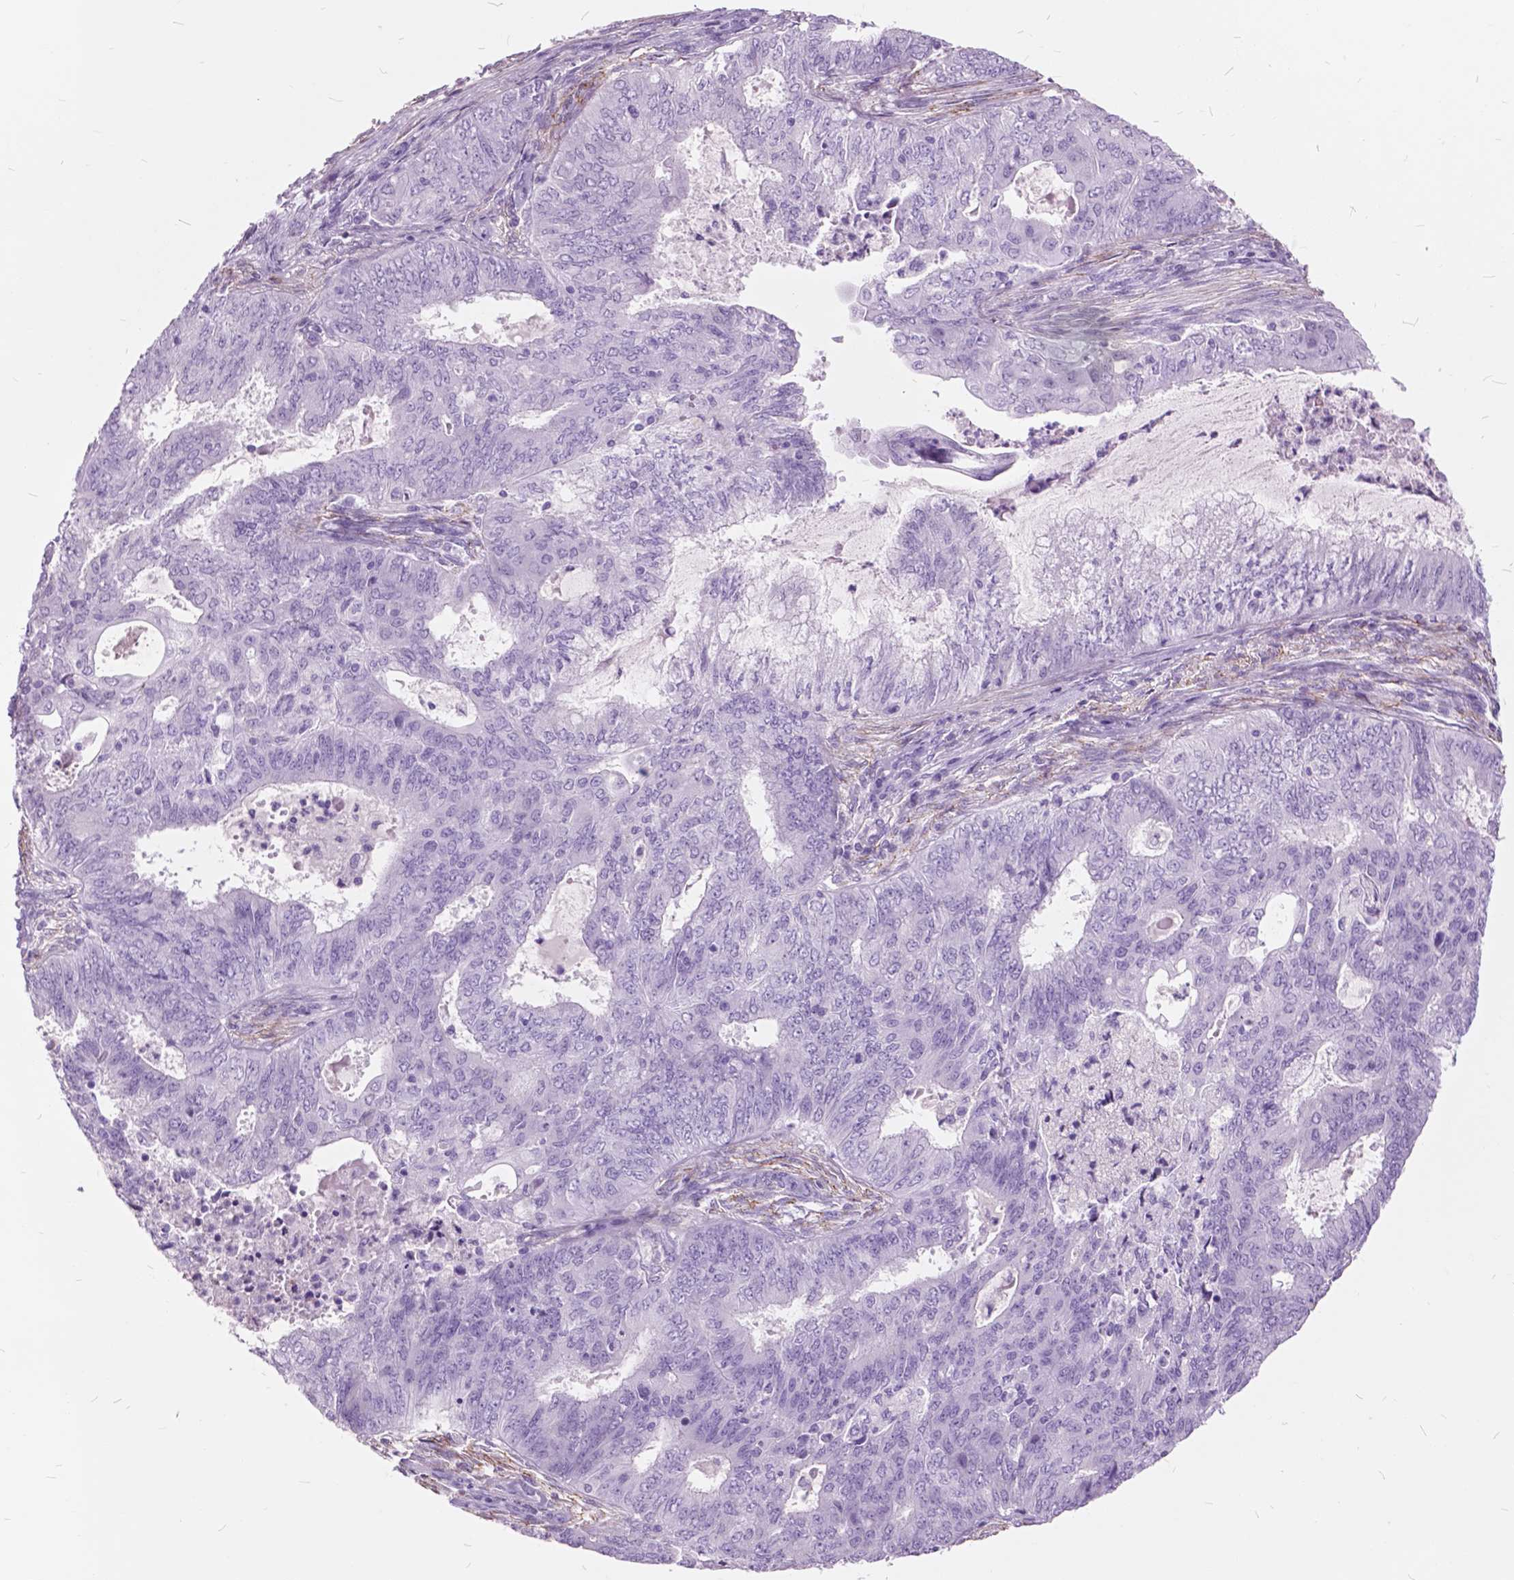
{"staining": {"intensity": "negative", "quantity": "none", "location": "none"}, "tissue": "endometrial cancer", "cell_type": "Tumor cells", "image_type": "cancer", "snomed": [{"axis": "morphology", "description": "Adenocarcinoma, NOS"}, {"axis": "topography", "description": "Endometrium"}], "caption": "Immunohistochemical staining of endometrial cancer reveals no significant positivity in tumor cells.", "gene": "GDF9", "patient": {"sex": "female", "age": 62}}